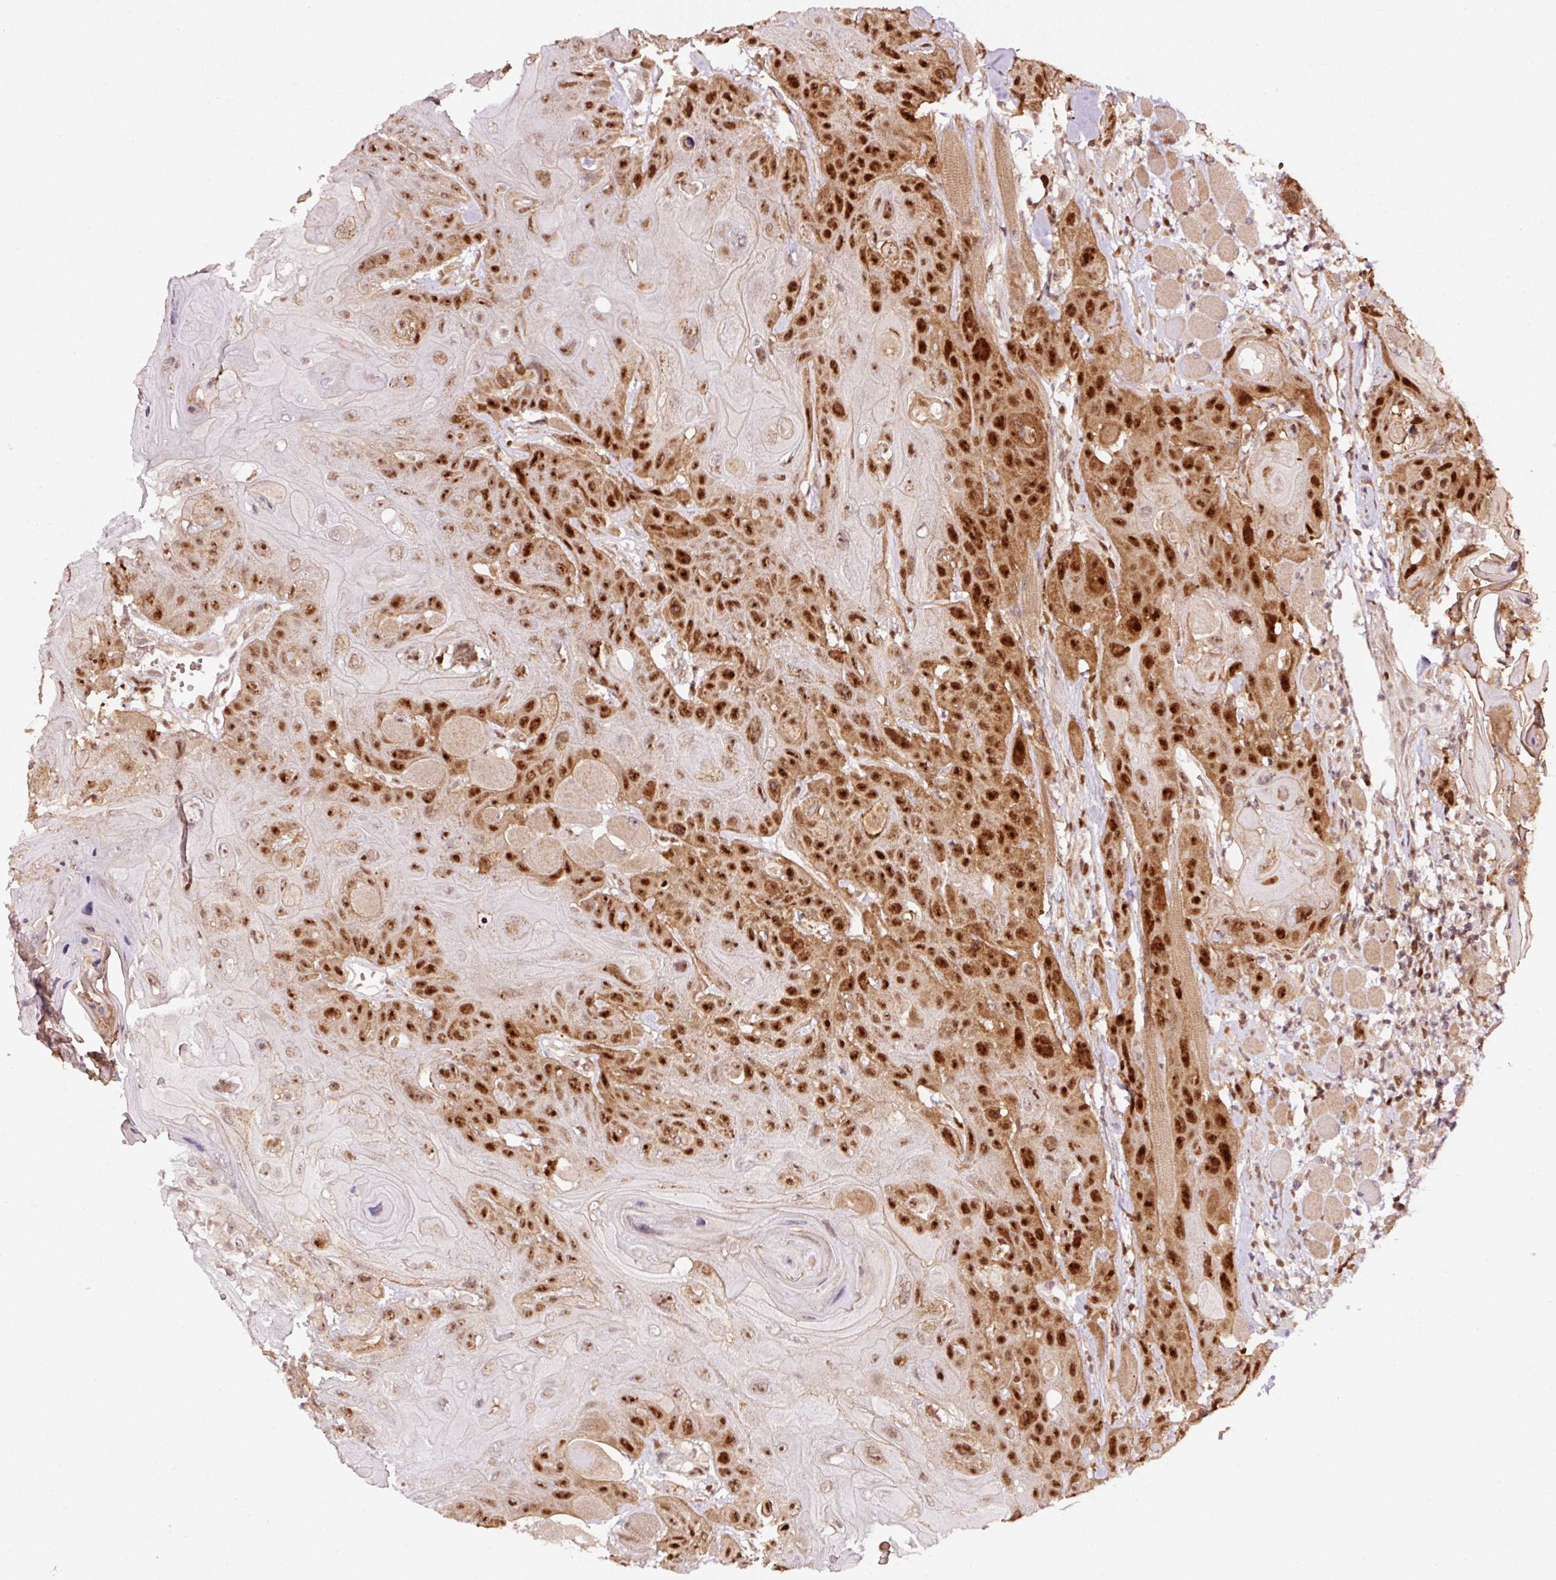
{"staining": {"intensity": "strong", "quantity": ">75%", "location": "nuclear"}, "tissue": "head and neck cancer", "cell_type": "Tumor cells", "image_type": "cancer", "snomed": [{"axis": "morphology", "description": "Squamous cell carcinoma, NOS"}, {"axis": "topography", "description": "Head-Neck"}], "caption": "The micrograph exhibits a brown stain indicating the presence of a protein in the nuclear of tumor cells in head and neck cancer. (IHC, brightfield microscopy, high magnification).", "gene": "RFC4", "patient": {"sex": "female", "age": 59}}